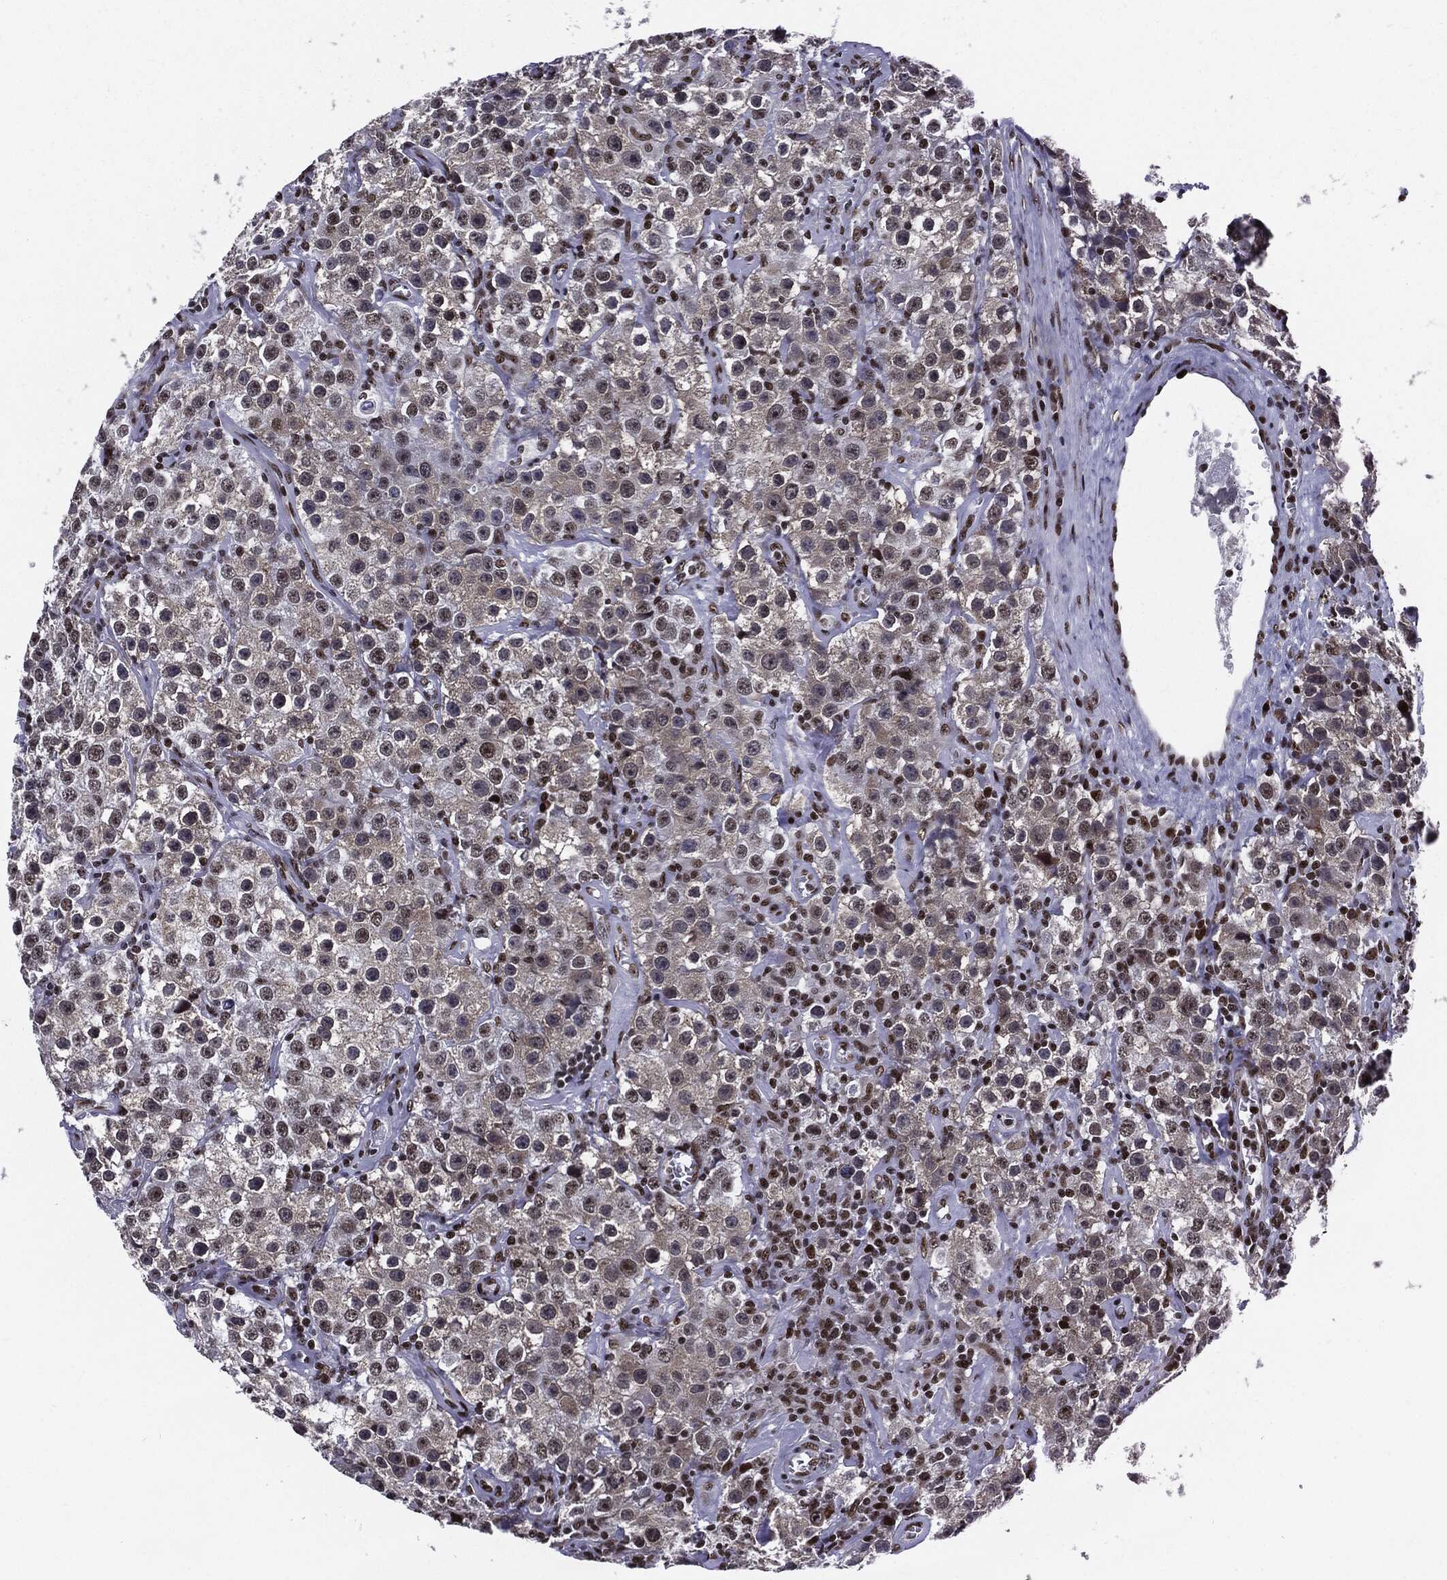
{"staining": {"intensity": "moderate", "quantity": "<25%", "location": "nuclear"}, "tissue": "testis cancer", "cell_type": "Tumor cells", "image_type": "cancer", "snomed": [{"axis": "morphology", "description": "Seminoma, NOS"}, {"axis": "topography", "description": "Testis"}], "caption": "A photomicrograph of testis seminoma stained for a protein exhibits moderate nuclear brown staining in tumor cells.", "gene": "ZFP91", "patient": {"sex": "male", "age": 52}}